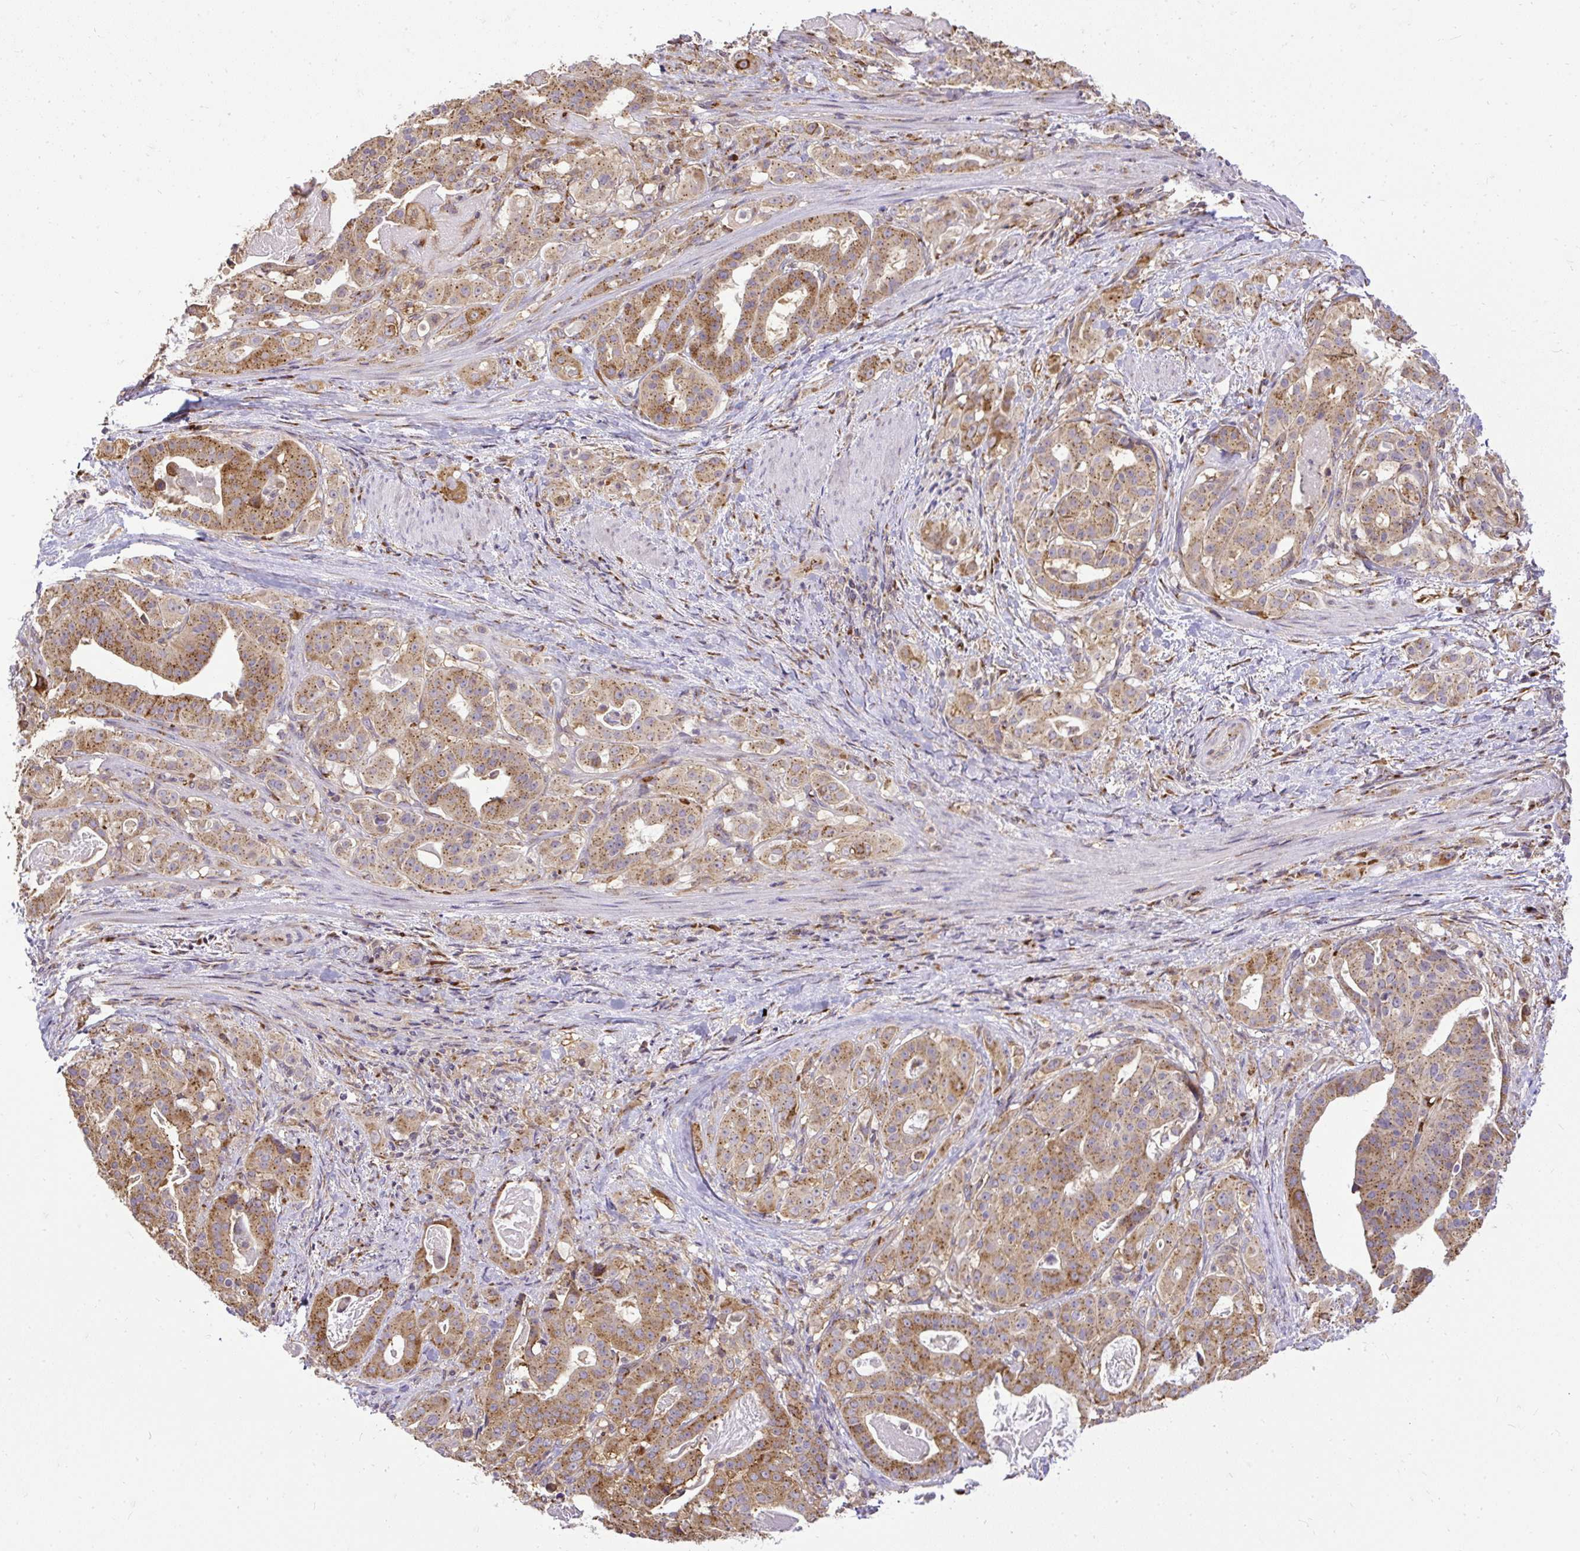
{"staining": {"intensity": "moderate", "quantity": ">75%", "location": "cytoplasmic/membranous"}, "tissue": "stomach cancer", "cell_type": "Tumor cells", "image_type": "cancer", "snomed": [{"axis": "morphology", "description": "Adenocarcinoma, NOS"}, {"axis": "topography", "description": "Stomach"}], "caption": "Tumor cells show medium levels of moderate cytoplasmic/membranous expression in about >75% of cells in stomach cancer (adenocarcinoma).", "gene": "SMC4", "patient": {"sex": "male", "age": 48}}